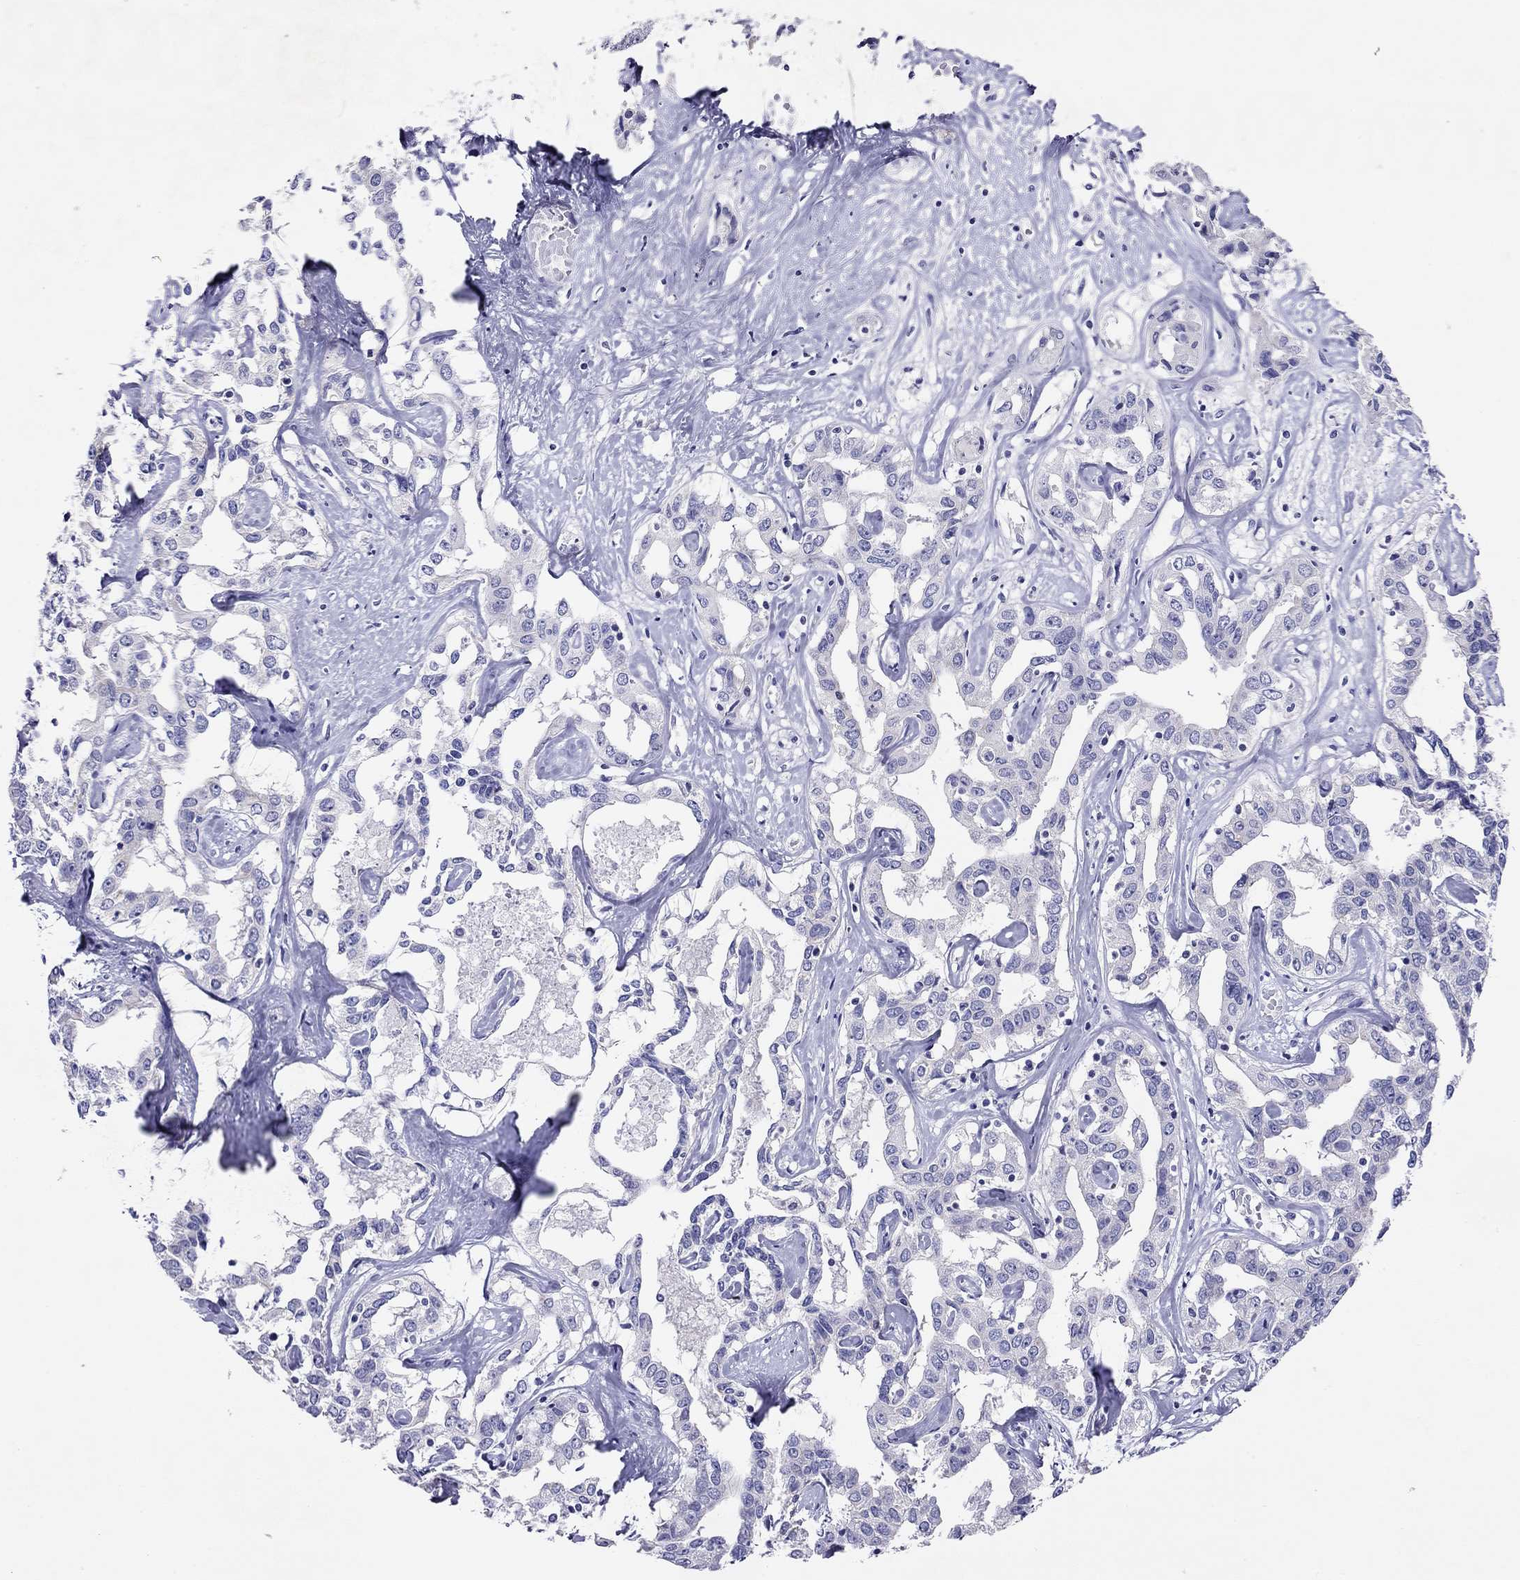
{"staining": {"intensity": "negative", "quantity": "none", "location": "none"}, "tissue": "liver cancer", "cell_type": "Tumor cells", "image_type": "cancer", "snomed": [{"axis": "morphology", "description": "Cholangiocarcinoma"}, {"axis": "topography", "description": "Liver"}], "caption": "Tumor cells show no significant protein staining in liver cholangiocarcinoma.", "gene": "CAPNS2", "patient": {"sex": "male", "age": 59}}